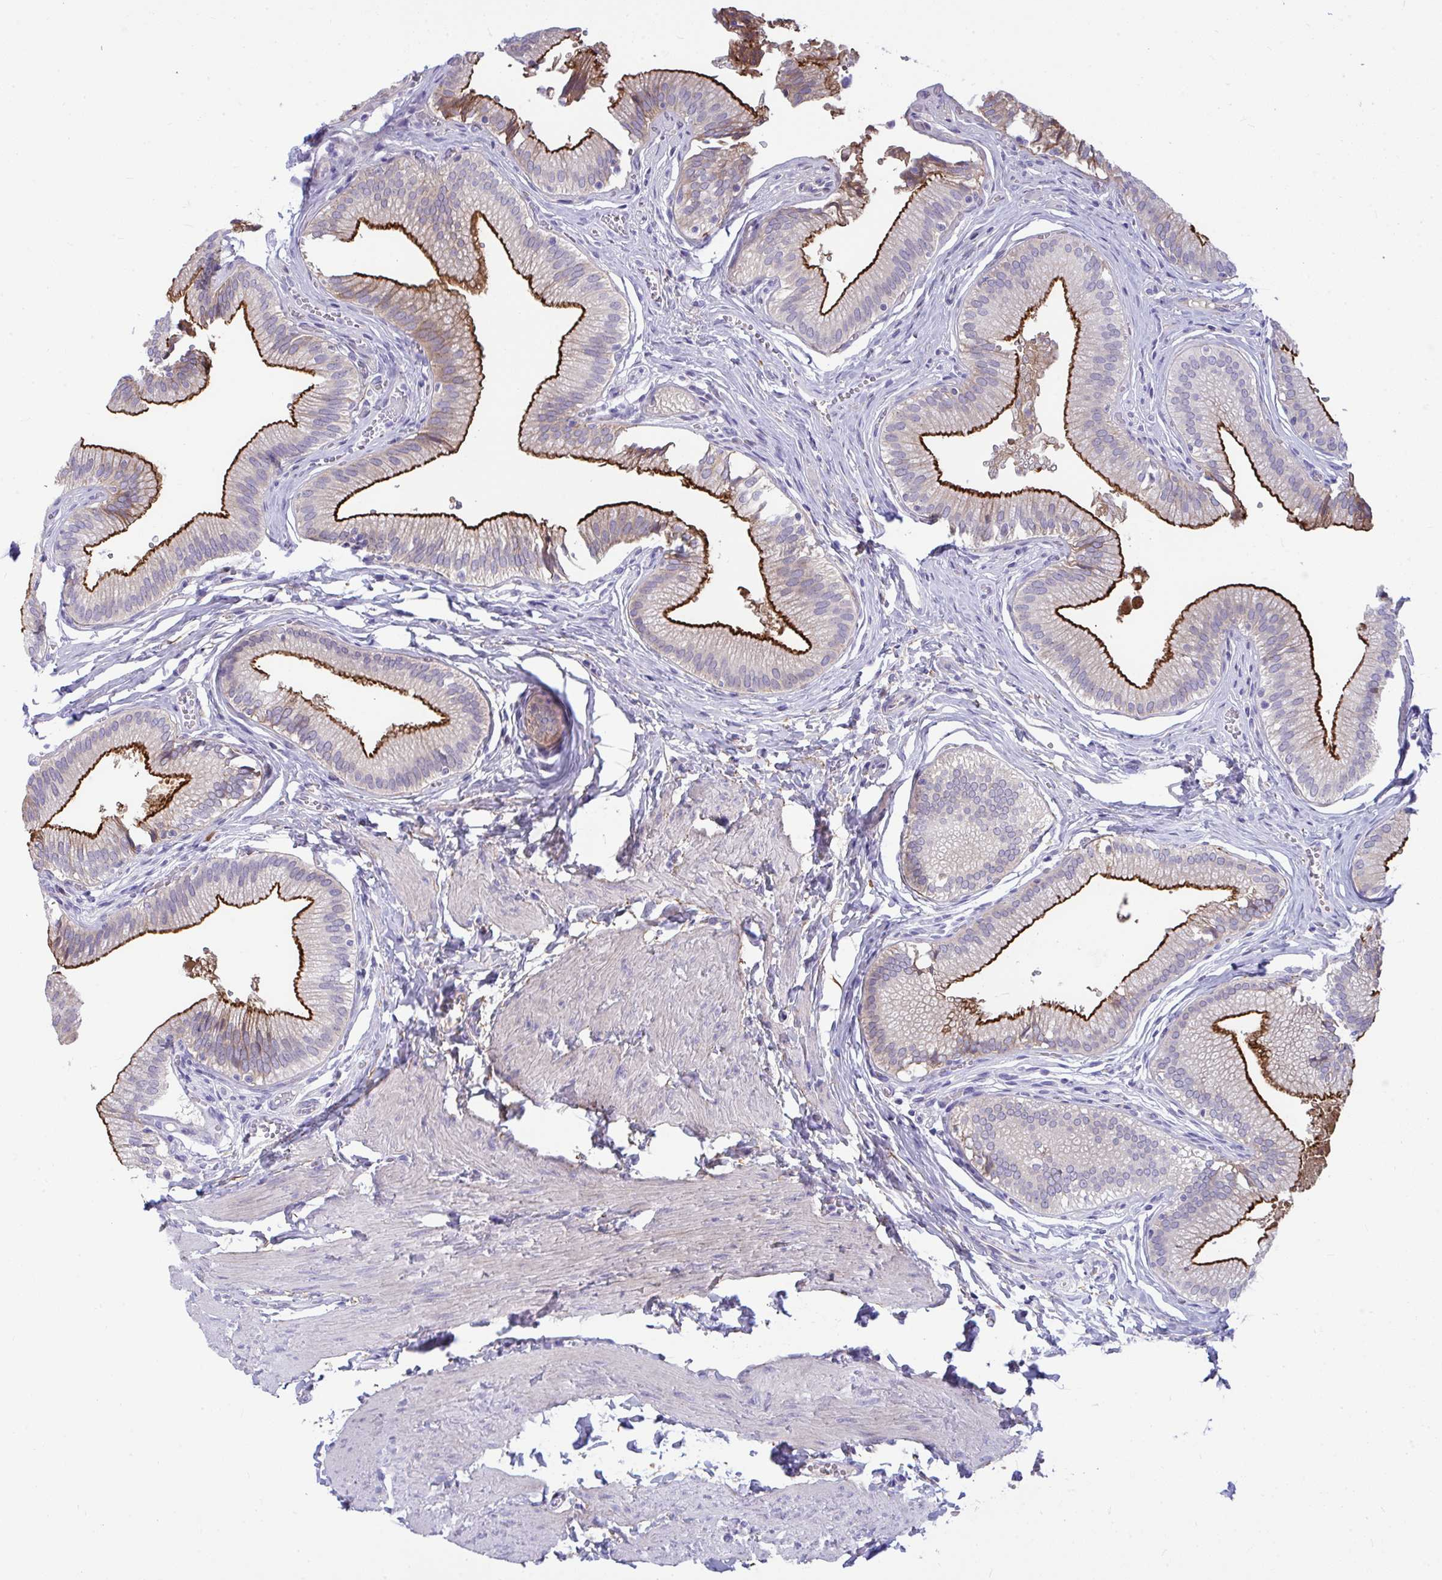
{"staining": {"intensity": "strong", "quantity": ">75%", "location": "cytoplasmic/membranous"}, "tissue": "gallbladder", "cell_type": "Glandular cells", "image_type": "normal", "snomed": [{"axis": "morphology", "description": "Normal tissue, NOS"}, {"axis": "topography", "description": "Gallbladder"}, {"axis": "topography", "description": "Peripheral nerve tissue"}], "caption": "Immunohistochemical staining of normal gallbladder displays >75% levels of strong cytoplasmic/membranous protein positivity in about >75% of glandular cells.", "gene": "PIGZ", "patient": {"sex": "male", "age": 17}}